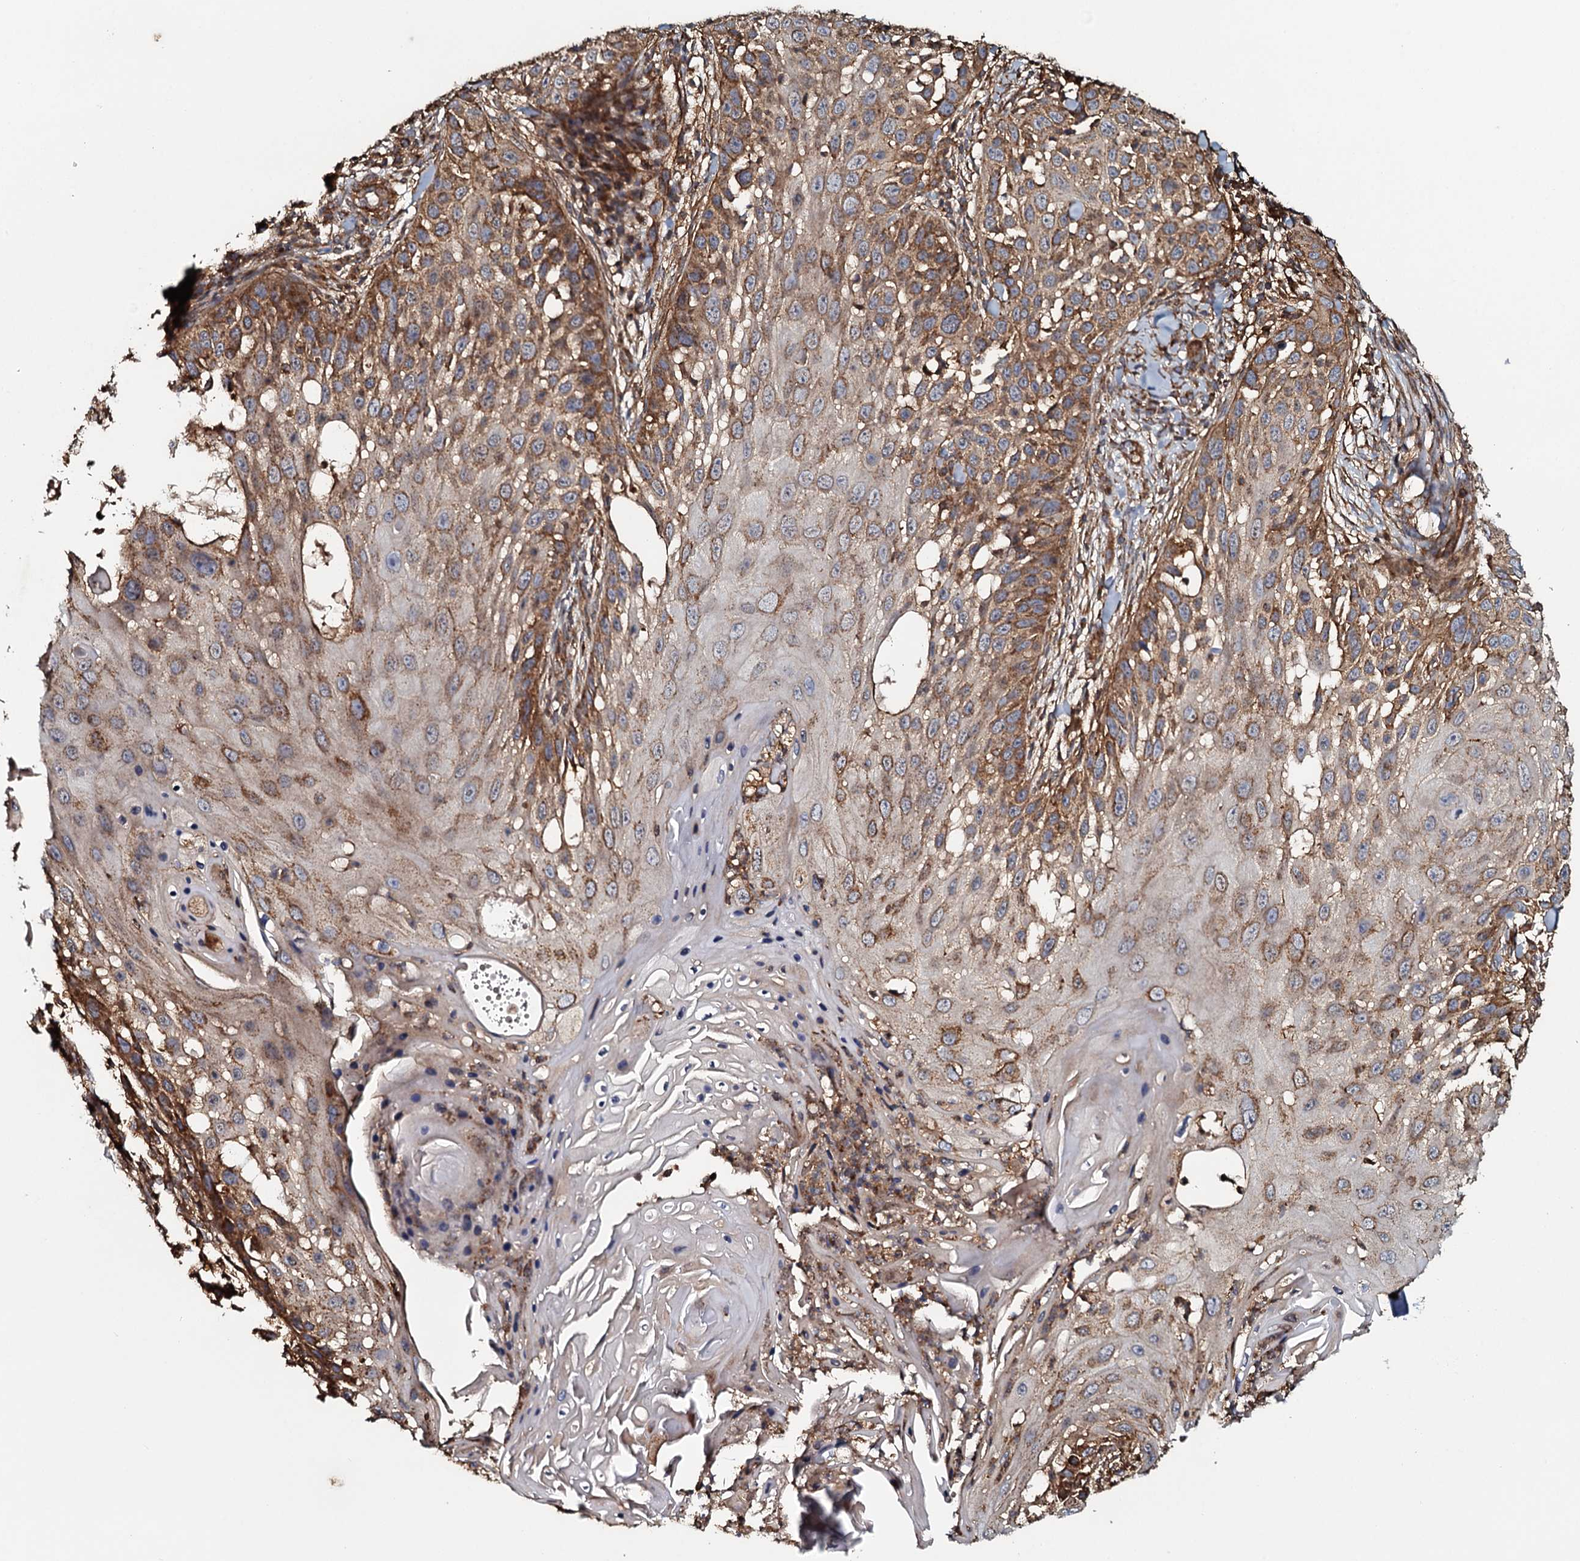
{"staining": {"intensity": "moderate", "quantity": ">75%", "location": "cytoplasmic/membranous"}, "tissue": "skin cancer", "cell_type": "Tumor cells", "image_type": "cancer", "snomed": [{"axis": "morphology", "description": "Squamous cell carcinoma, NOS"}, {"axis": "topography", "description": "Skin"}], "caption": "There is medium levels of moderate cytoplasmic/membranous staining in tumor cells of skin cancer, as demonstrated by immunohistochemical staining (brown color).", "gene": "VWA8", "patient": {"sex": "female", "age": 44}}